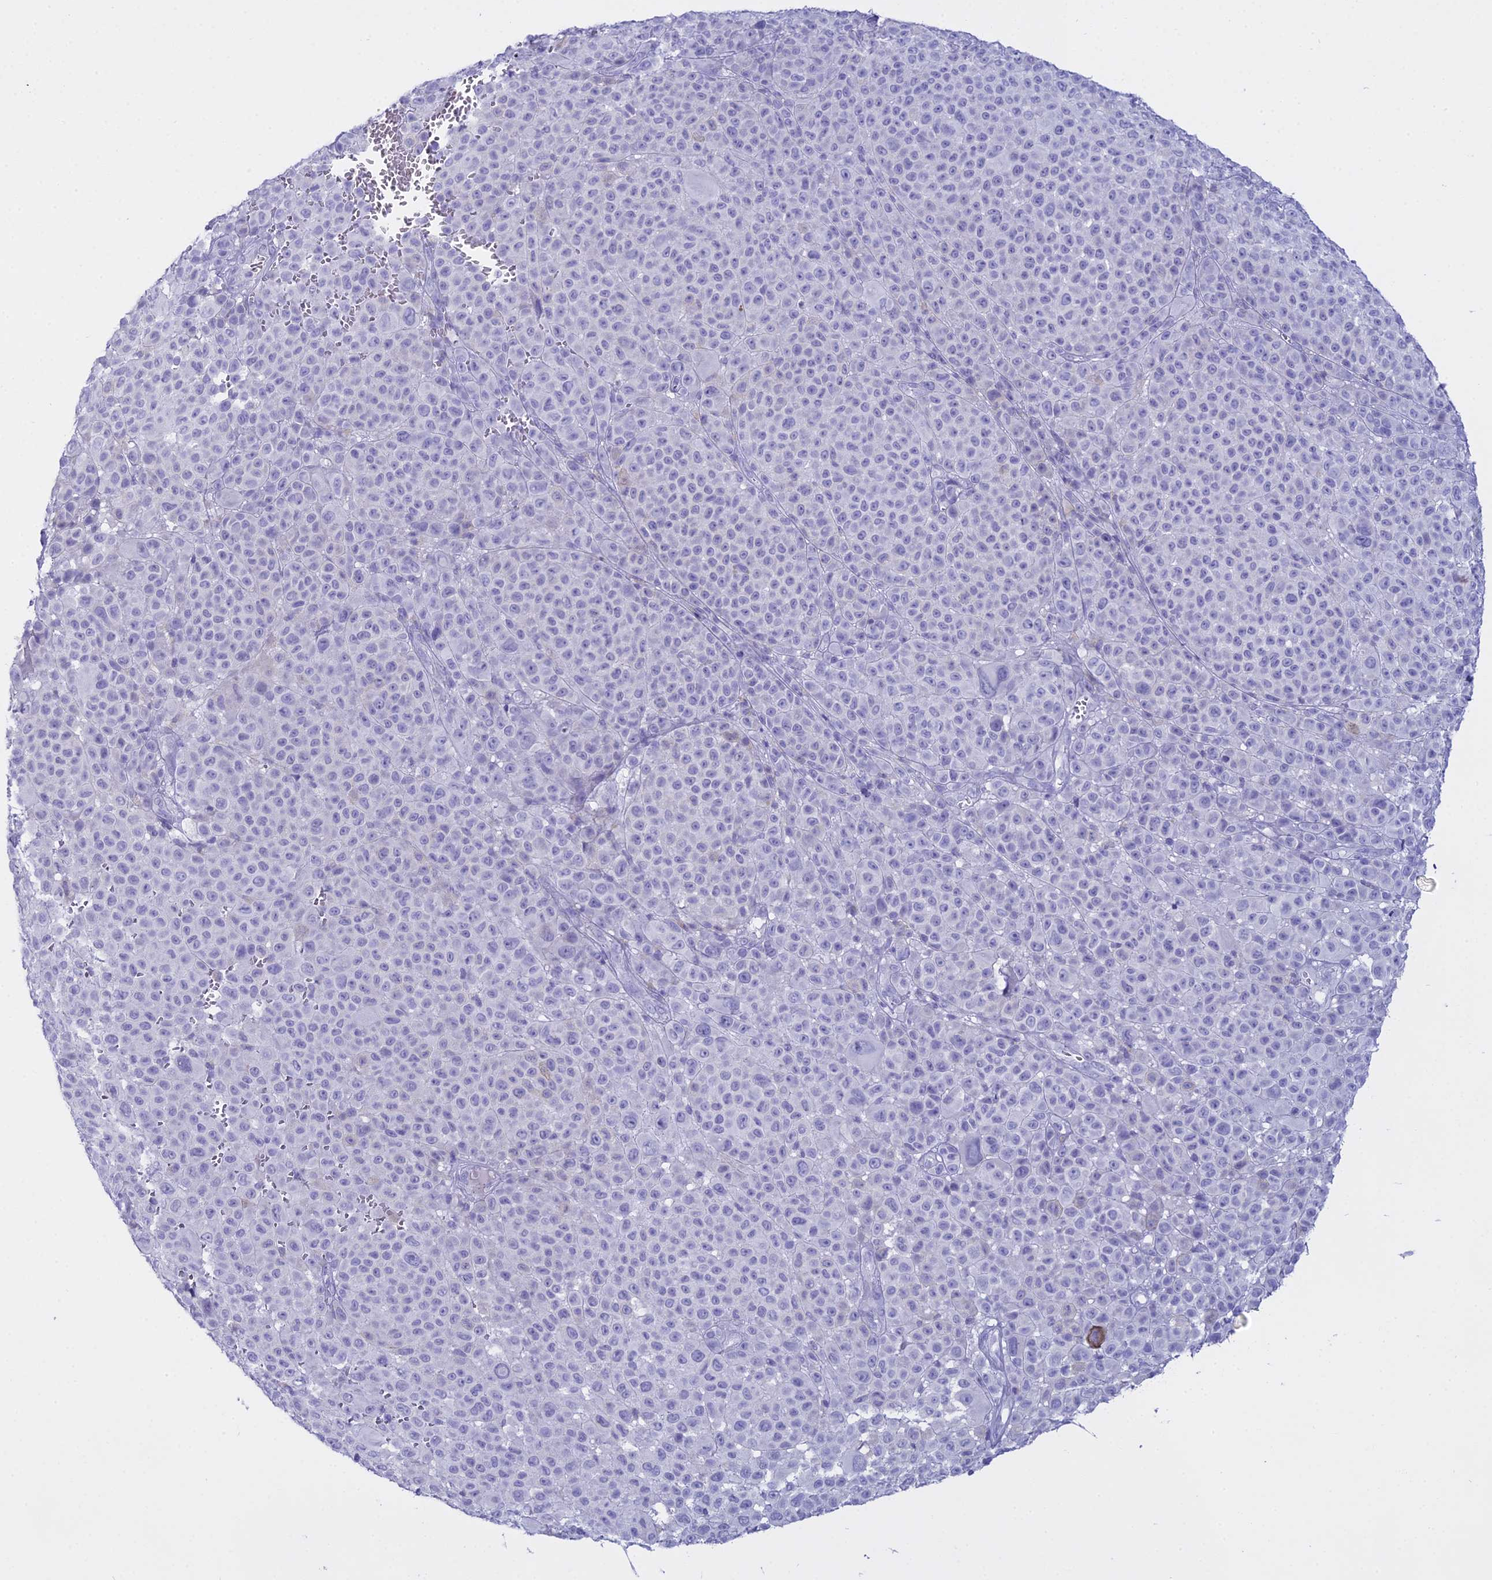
{"staining": {"intensity": "negative", "quantity": "none", "location": "none"}, "tissue": "melanoma", "cell_type": "Tumor cells", "image_type": "cancer", "snomed": [{"axis": "morphology", "description": "Malignant melanoma, NOS"}, {"axis": "topography", "description": "Skin"}], "caption": "Human malignant melanoma stained for a protein using immunohistochemistry (IHC) shows no expression in tumor cells.", "gene": "ALPP", "patient": {"sex": "female", "age": 94}}